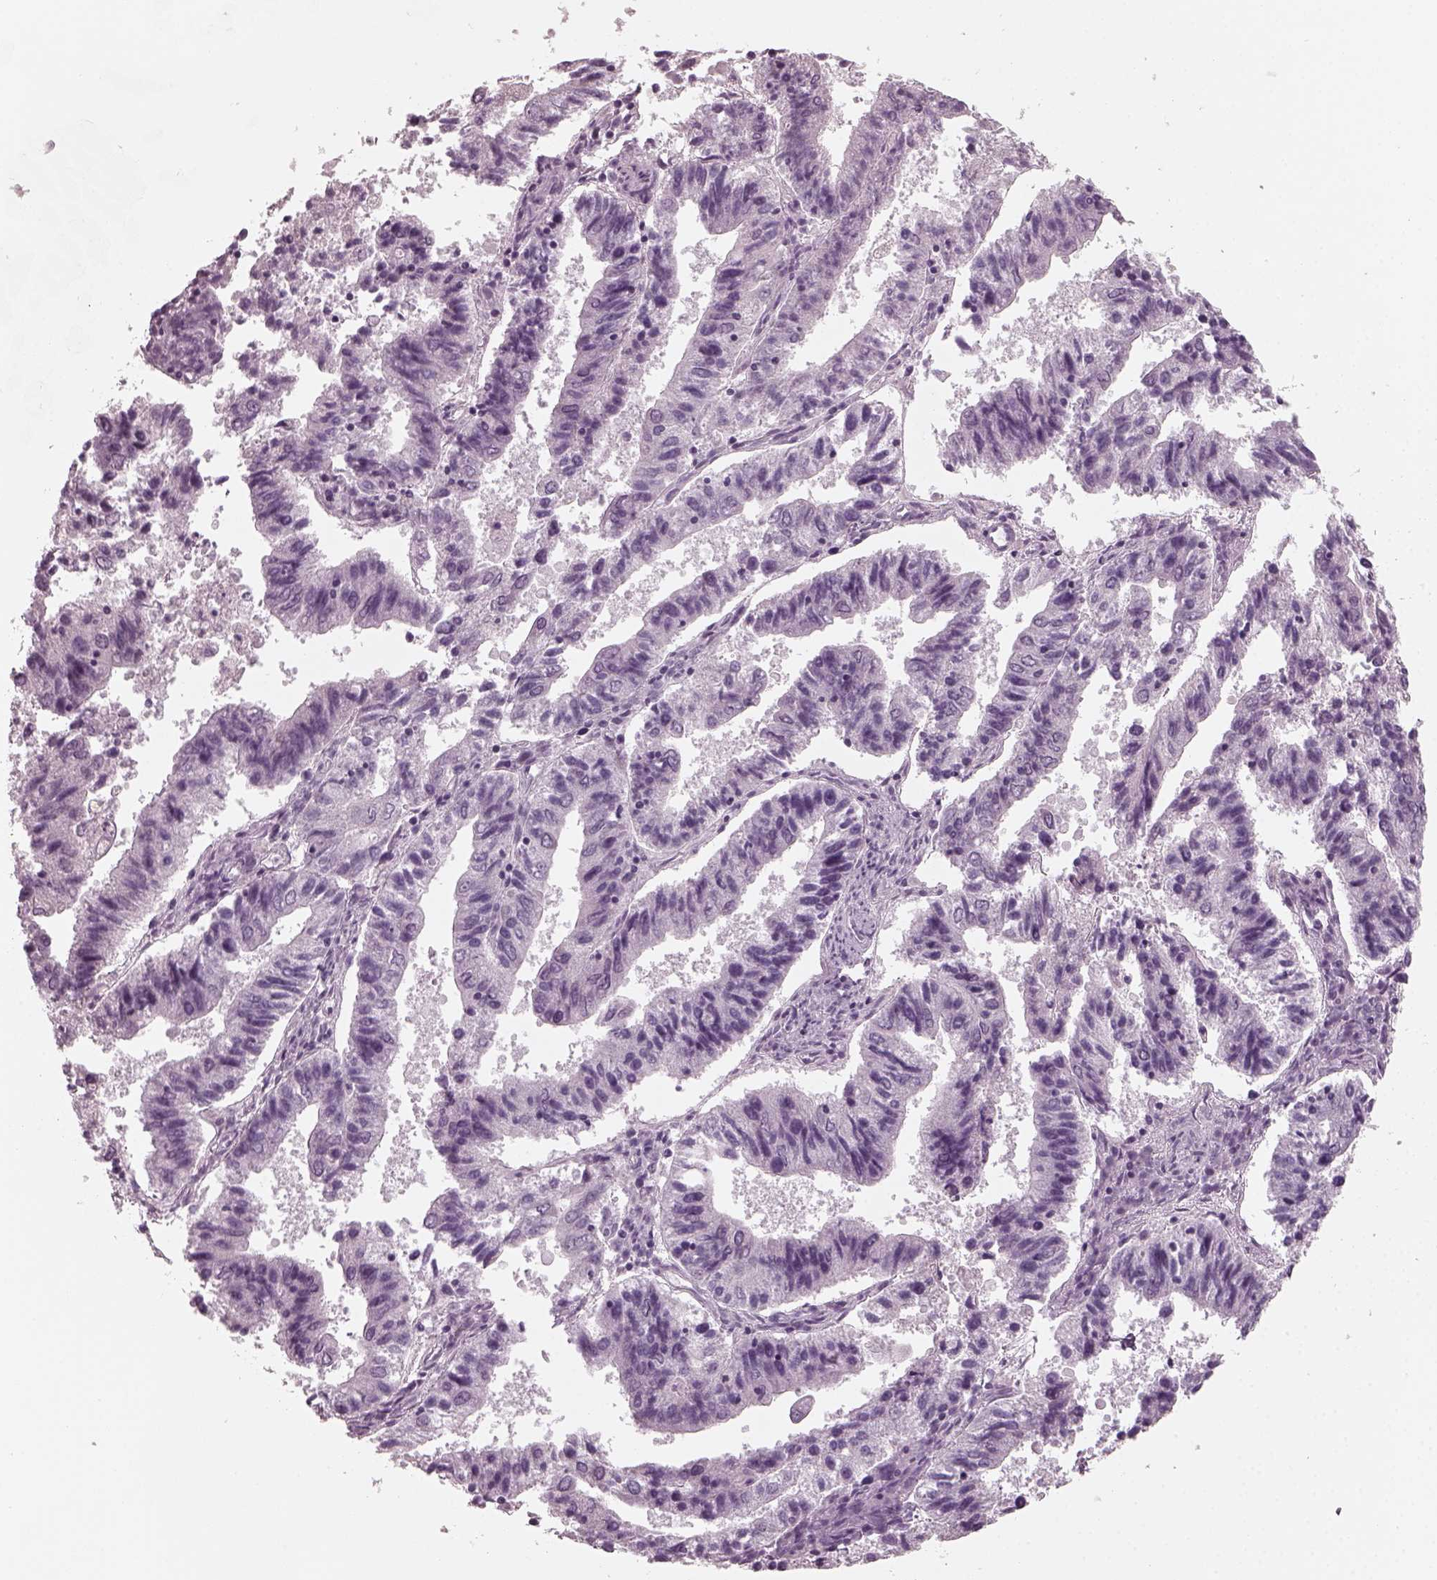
{"staining": {"intensity": "negative", "quantity": "none", "location": "none"}, "tissue": "endometrial cancer", "cell_type": "Tumor cells", "image_type": "cancer", "snomed": [{"axis": "morphology", "description": "Adenocarcinoma, NOS"}, {"axis": "topography", "description": "Endometrium"}], "caption": "Endometrial cancer was stained to show a protein in brown. There is no significant positivity in tumor cells. (DAB IHC with hematoxylin counter stain).", "gene": "RCVRN", "patient": {"sex": "female", "age": 82}}